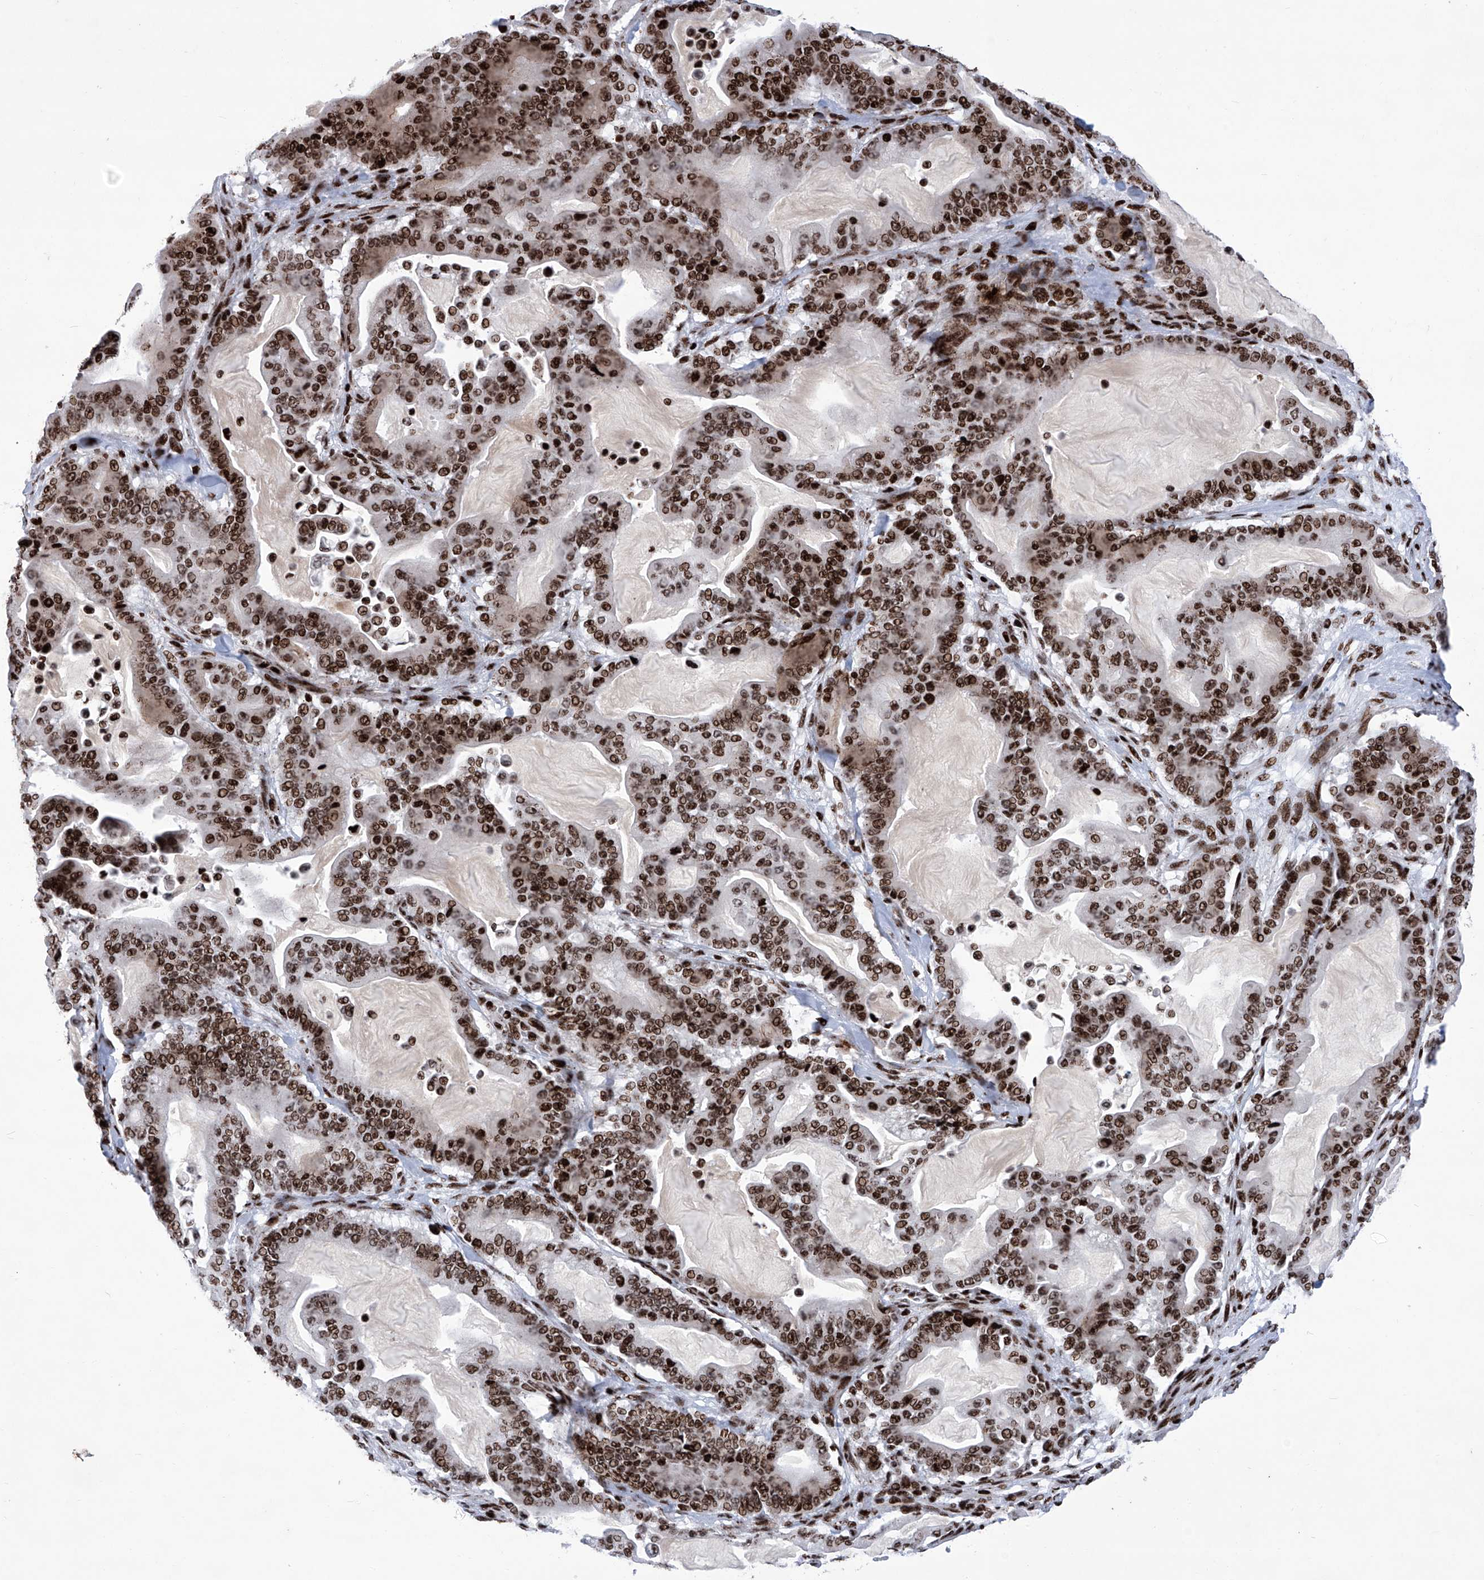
{"staining": {"intensity": "strong", "quantity": ">75%", "location": "nuclear"}, "tissue": "pancreatic cancer", "cell_type": "Tumor cells", "image_type": "cancer", "snomed": [{"axis": "morphology", "description": "Adenocarcinoma, NOS"}, {"axis": "topography", "description": "Pancreas"}], "caption": "Protein positivity by IHC shows strong nuclear staining in approximately >75% of tumor cells in adenocarcinoma (pancreatic).", "gene": "HEY2", "patient": {"sex": "male", "age": 63}}